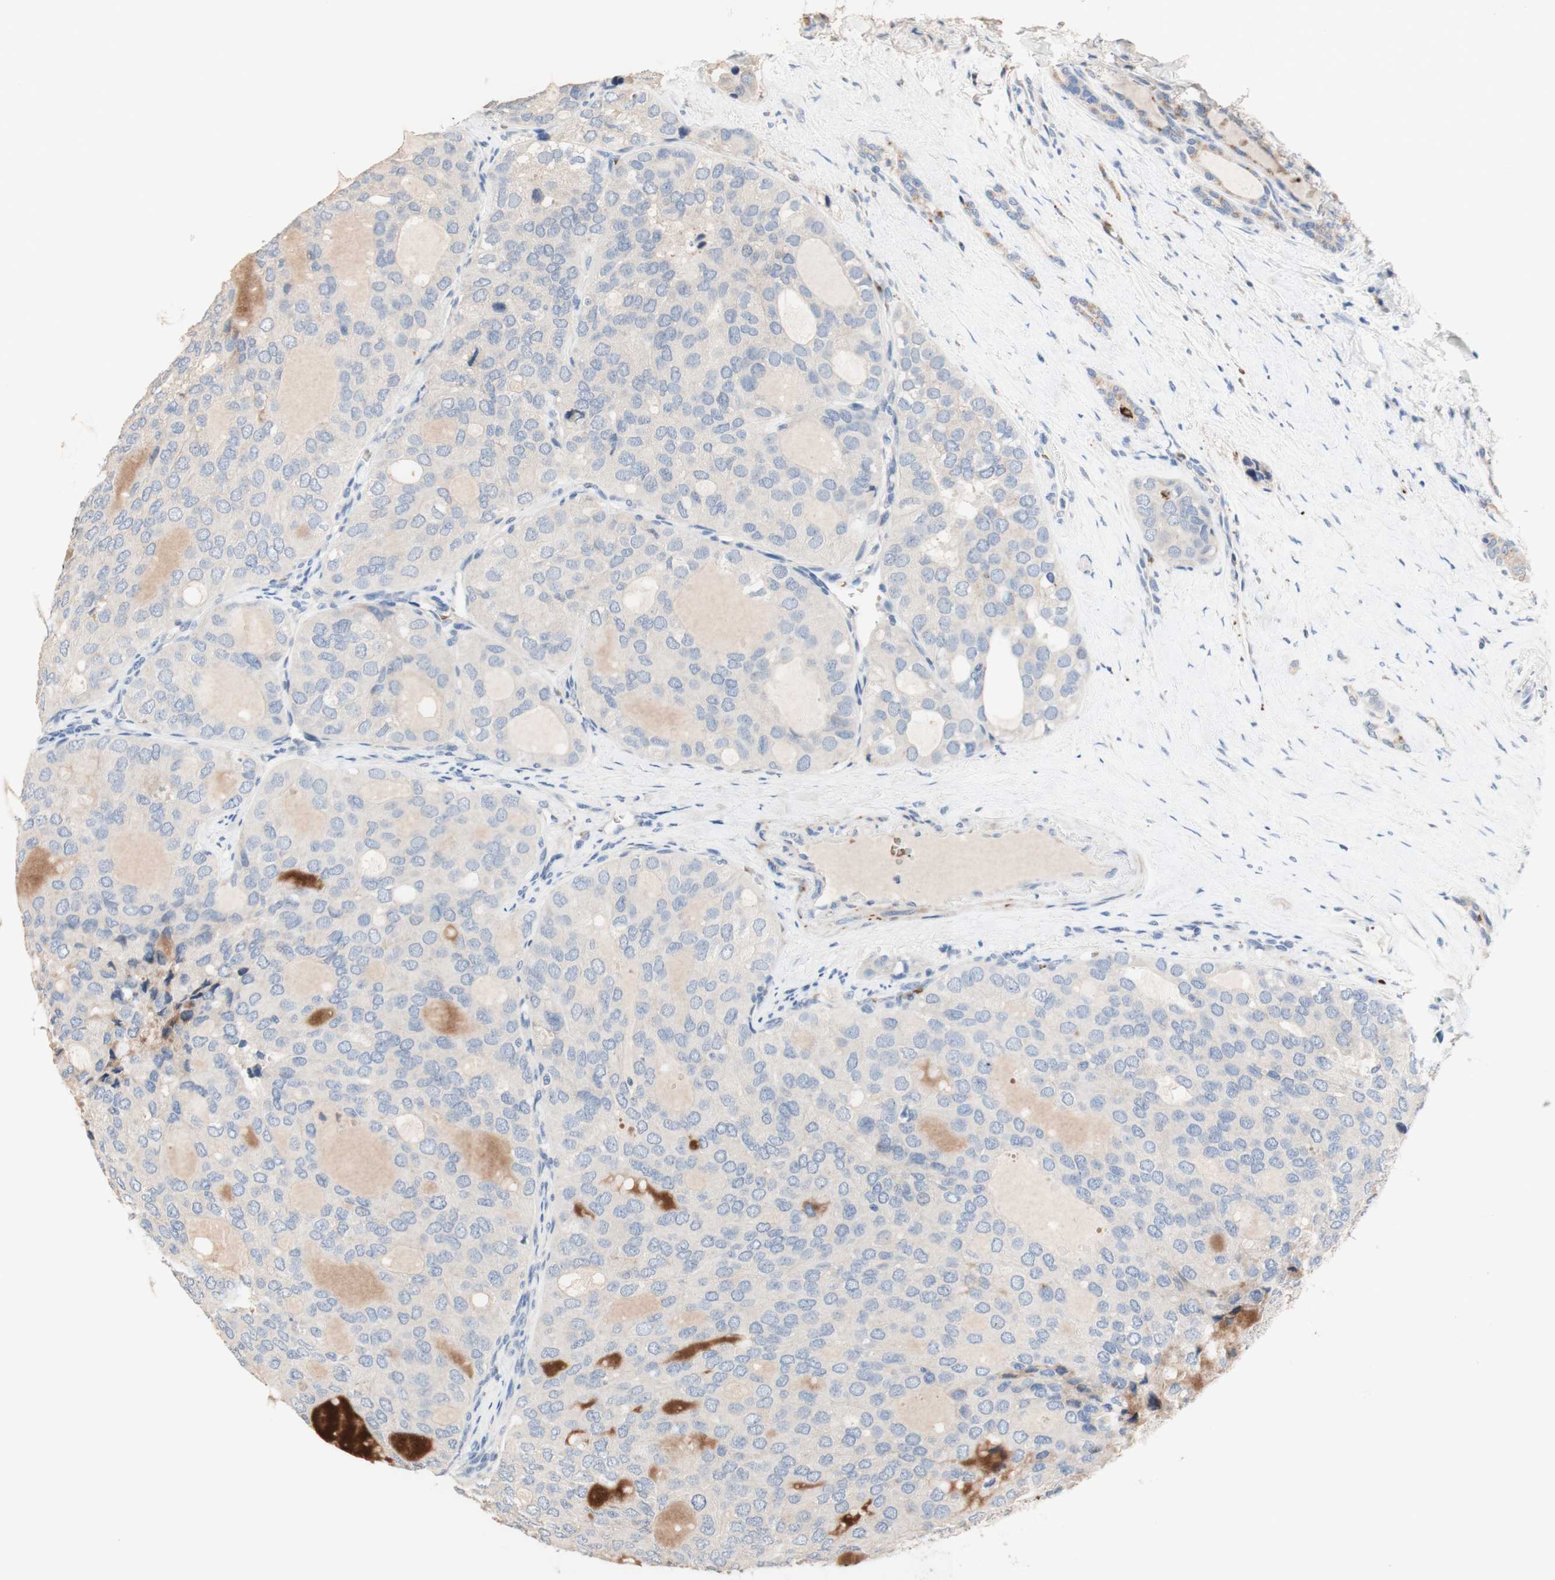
{"staining": {"intensity": "negative", "quantity": "none", "location": "none"}, "tissue": "thyroid cancer", "cell_type": "Tumor cells", "image_type": "cancer", "snomed": [{"axis": "morphology", "description": "Follicular adenoma carcinoma, NOS"}, {"axis": "topography", "description": "Thyroid gland"}], "caption": "An immunohistochemistry micrograph of thyroid cancer is shown. There is no staining in tumor cells of thyroid cancer.", "gene": "CDON", "patient": {"sex": "male", "age": 75}}